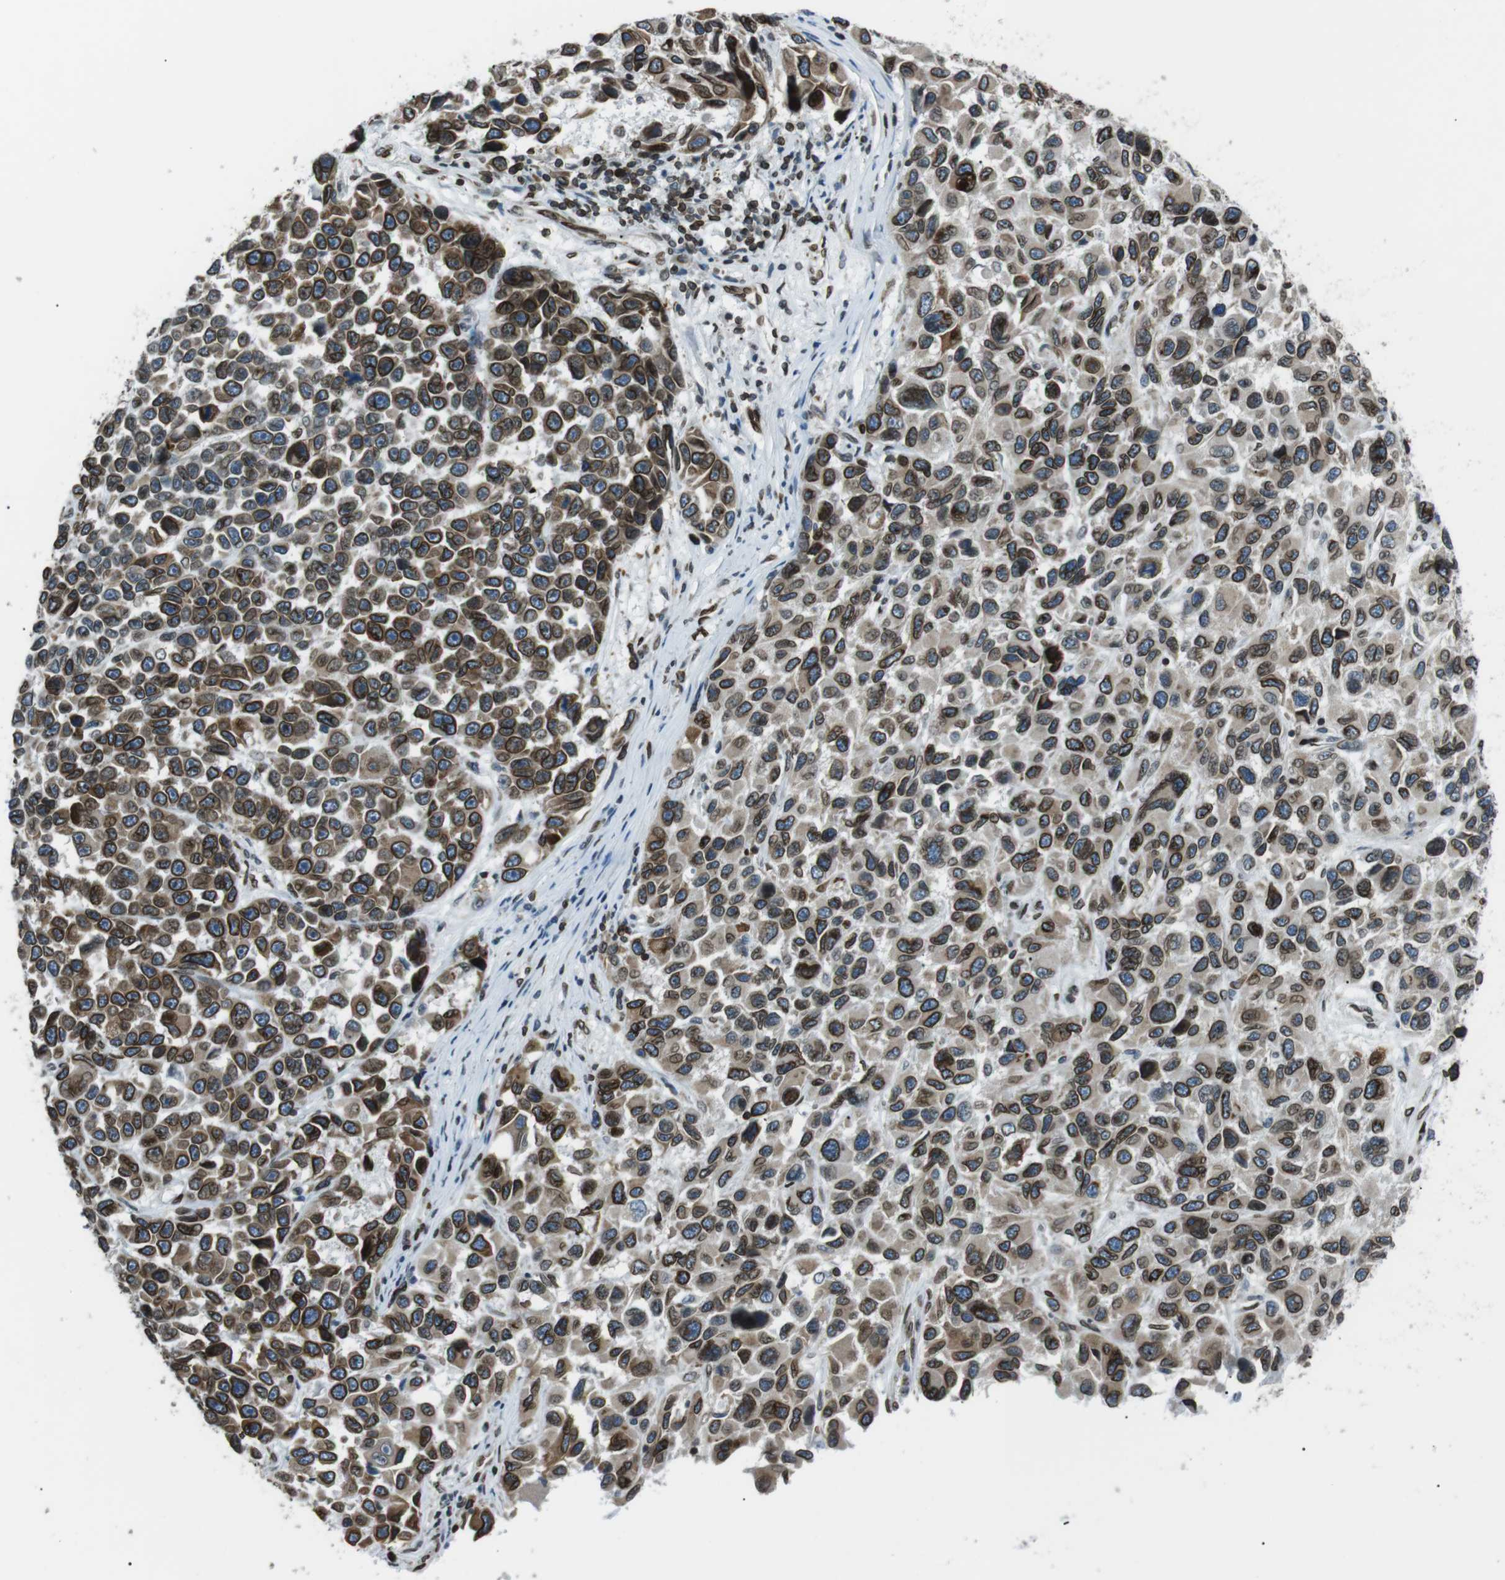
{"staining": {"intensity": "strong", "quantity": ">75%", "location": "cytoplasmic/membranous,nuclear"}, "tissue": "melanoma", "cell_type": "Tumor cells", "image_type": "cancer", "snomed": [{"axis": "morphology", "description": "Malignant melanoma, NOS"}, {"axis": "topography", "description": "Skin"}], "caption": "This histopathology image demonstrates immunohistochemistry staining of melanoma, with high strong cytoplasmic/membranous and nuclear expression in approximately >75% of tumor cells.", "gene": "TMX4", "patient": {"sex": "male", "age": 53}}